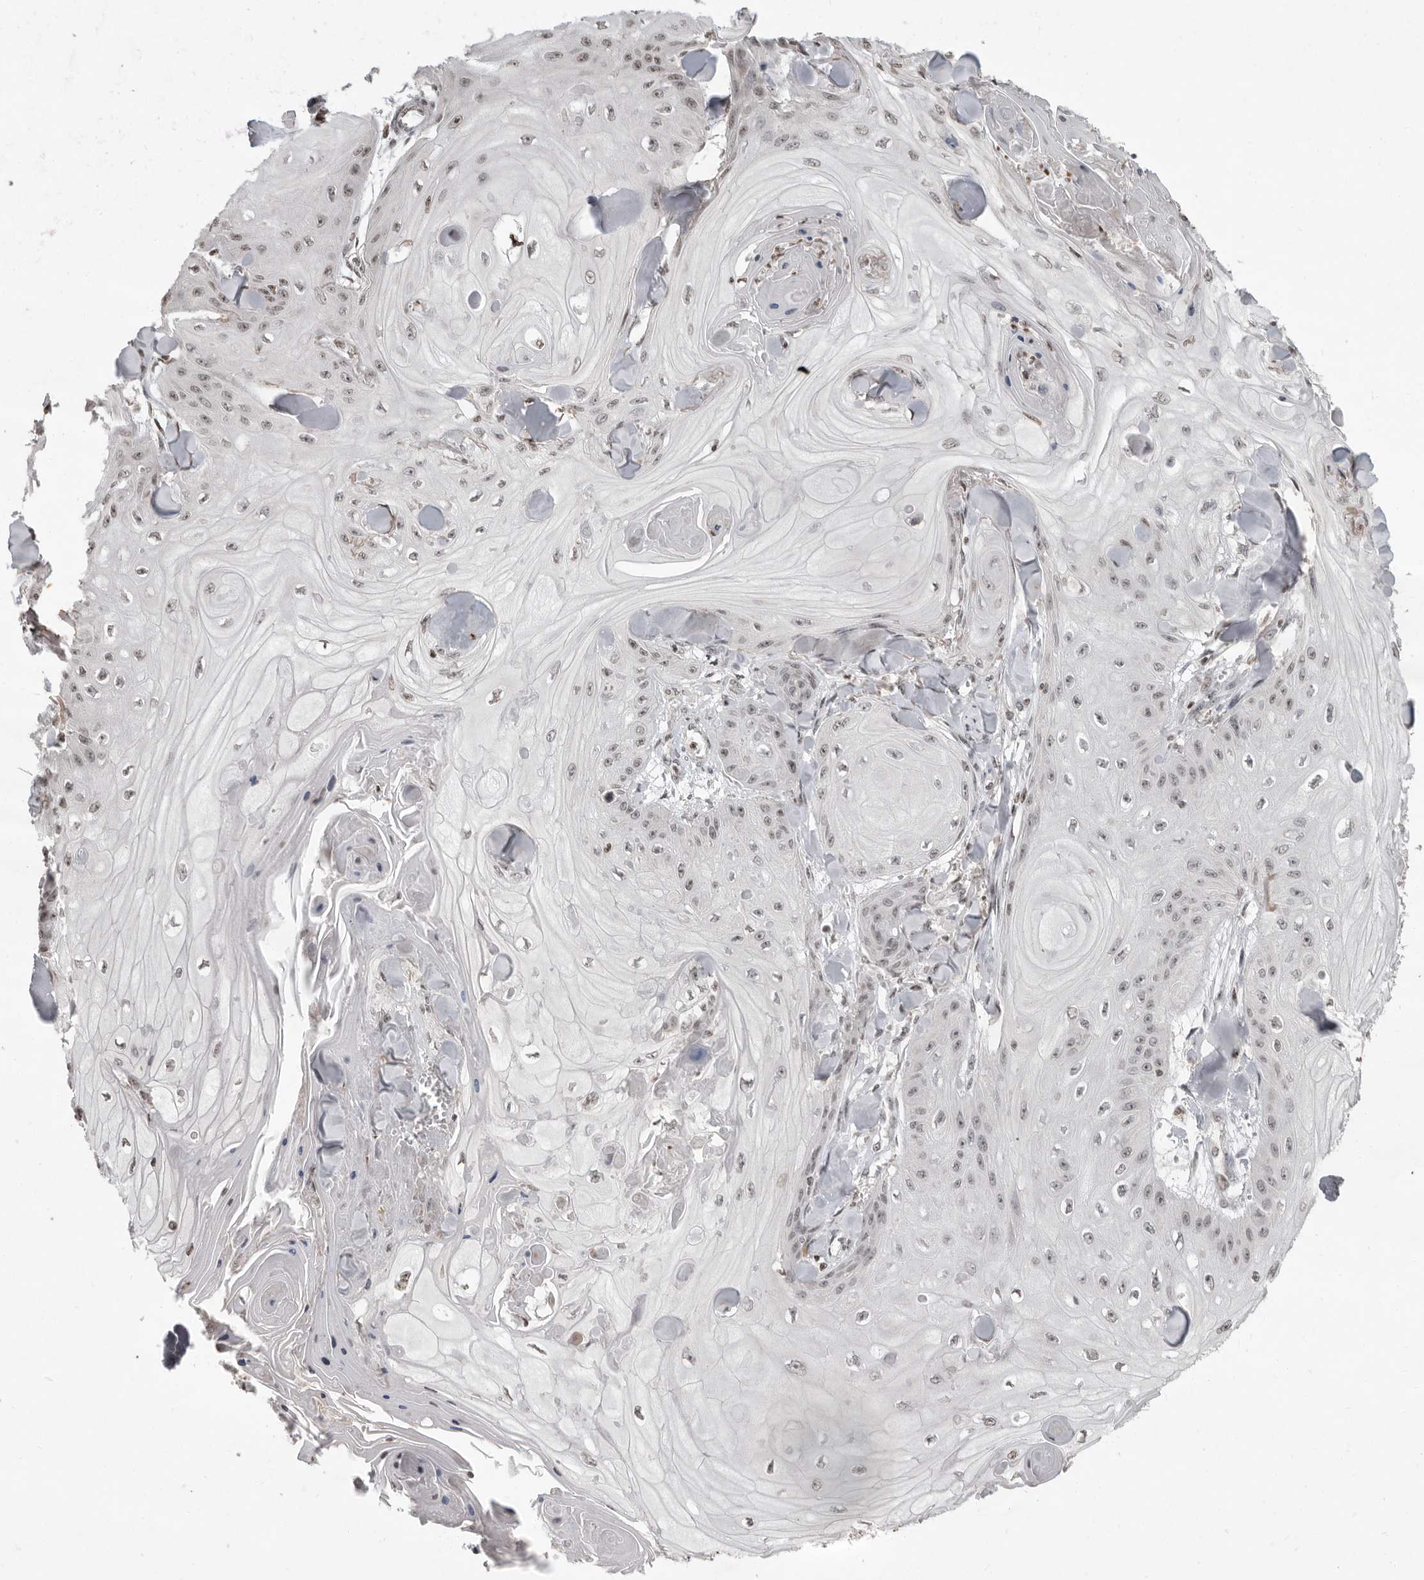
{"staining": {"intensity": "negative", "quantity": "none", "location": "none"}, "tissue": "skin cancer", "cell_type": "Tumor cells", "image_type": "cancer", "snomed": [{"axis": "morphology", "description": "Squamous cell carcinoma, NOS"}, {"axis": "topography", "description": "Skin"}], "caption": "Squamous cell carcinoma (skin) stained for a protein using immunohistochemistry (IHC) reveals no expression tumor cells.", "gene": "WDR45", "patient": {"sex": "male", "age": 74}}